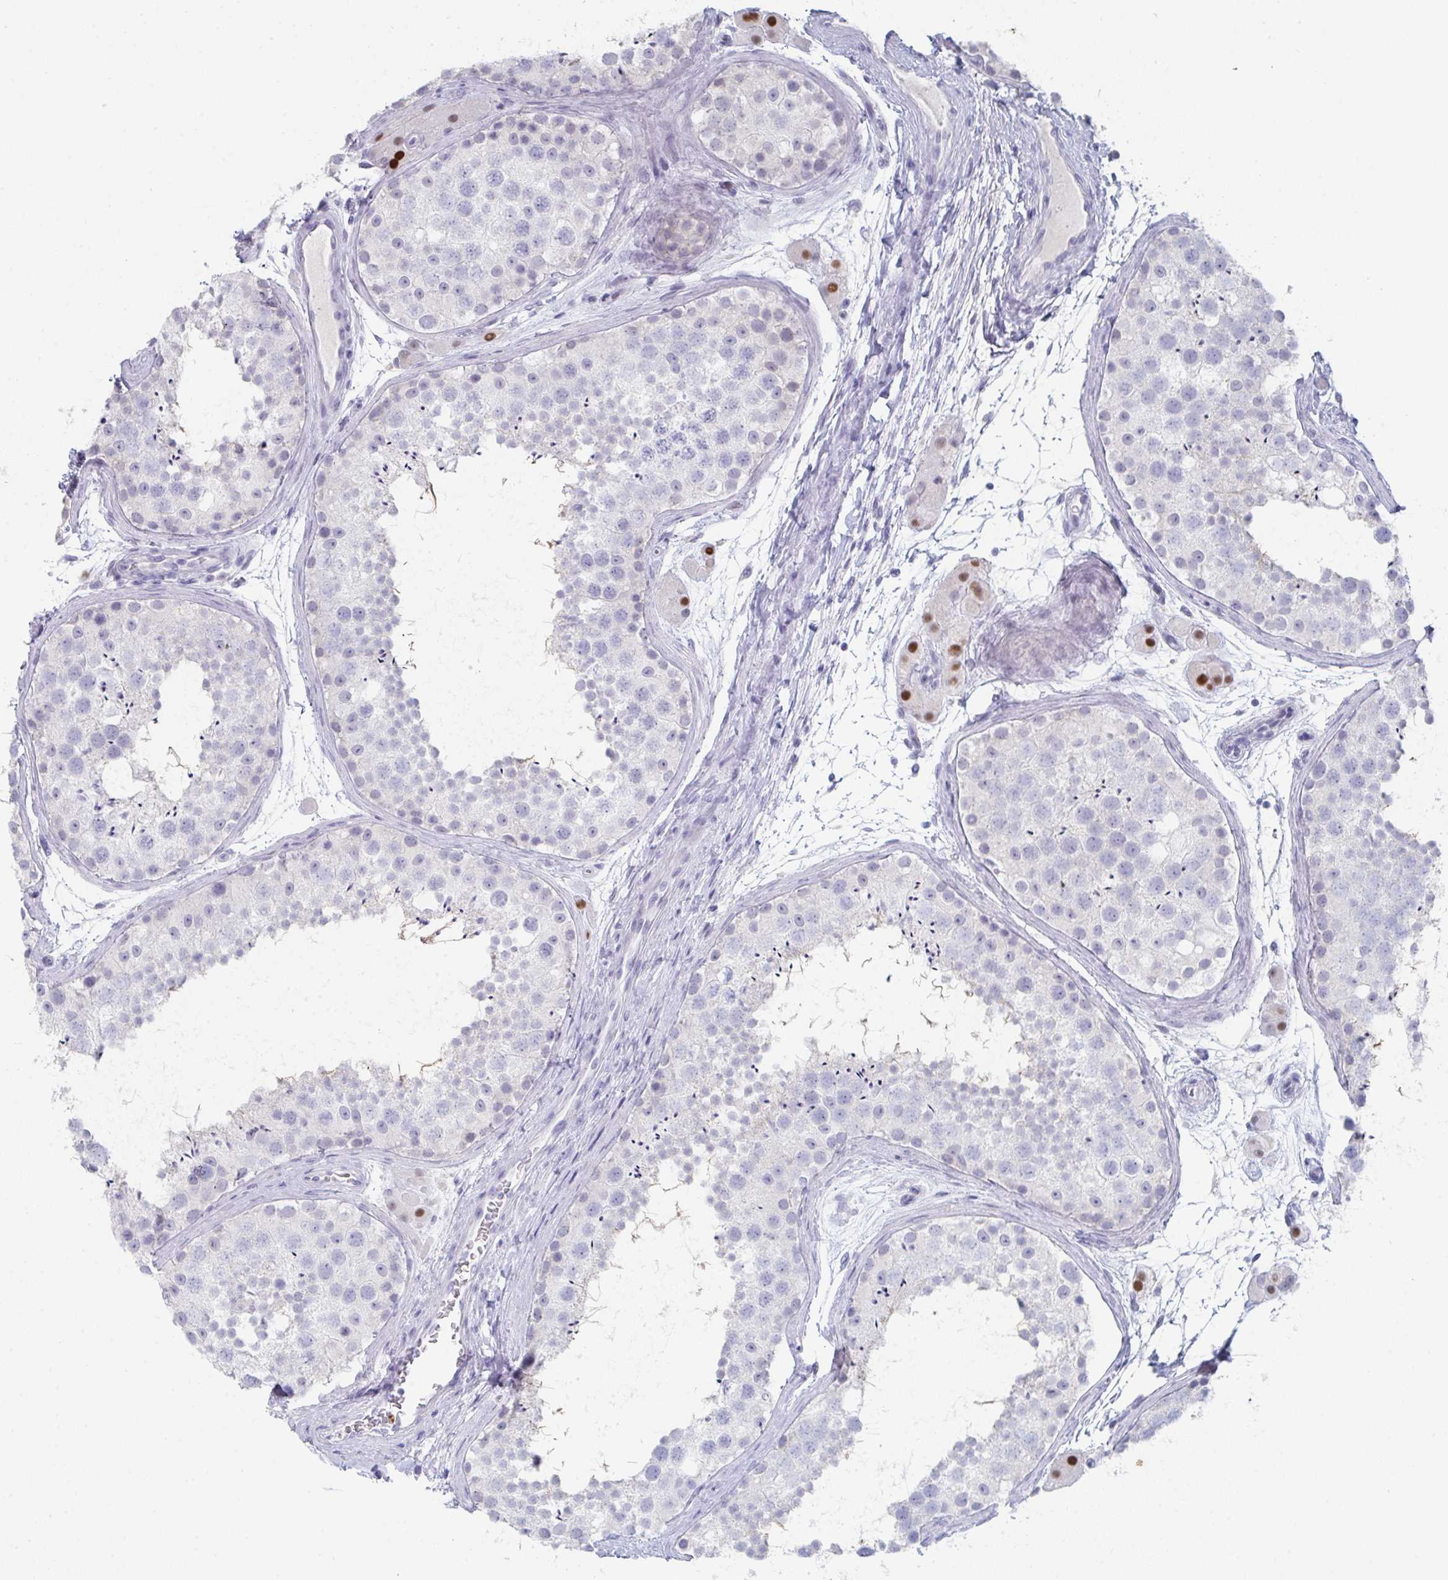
{"staining": {"intensity": "negative", "quantity": "none", "location": "none"}, "tissue": "testis", "cell_type": "Cells in seminiferous ducts", "image_type": "normal", "snomed": [{"axis": "morphology", "description": "Normal tissue, NOS"}, {"axis": "topography", "description": "Testis"}], "caption": "A high-resolution photomicrograph shows immunohistochemistry (IHC) staining of unremarkable testis, which exhibits no significant expression in cells in seminiferous ducts.", "gene": "RUBCN", "patient": {"sex": "male", "age": 41}}